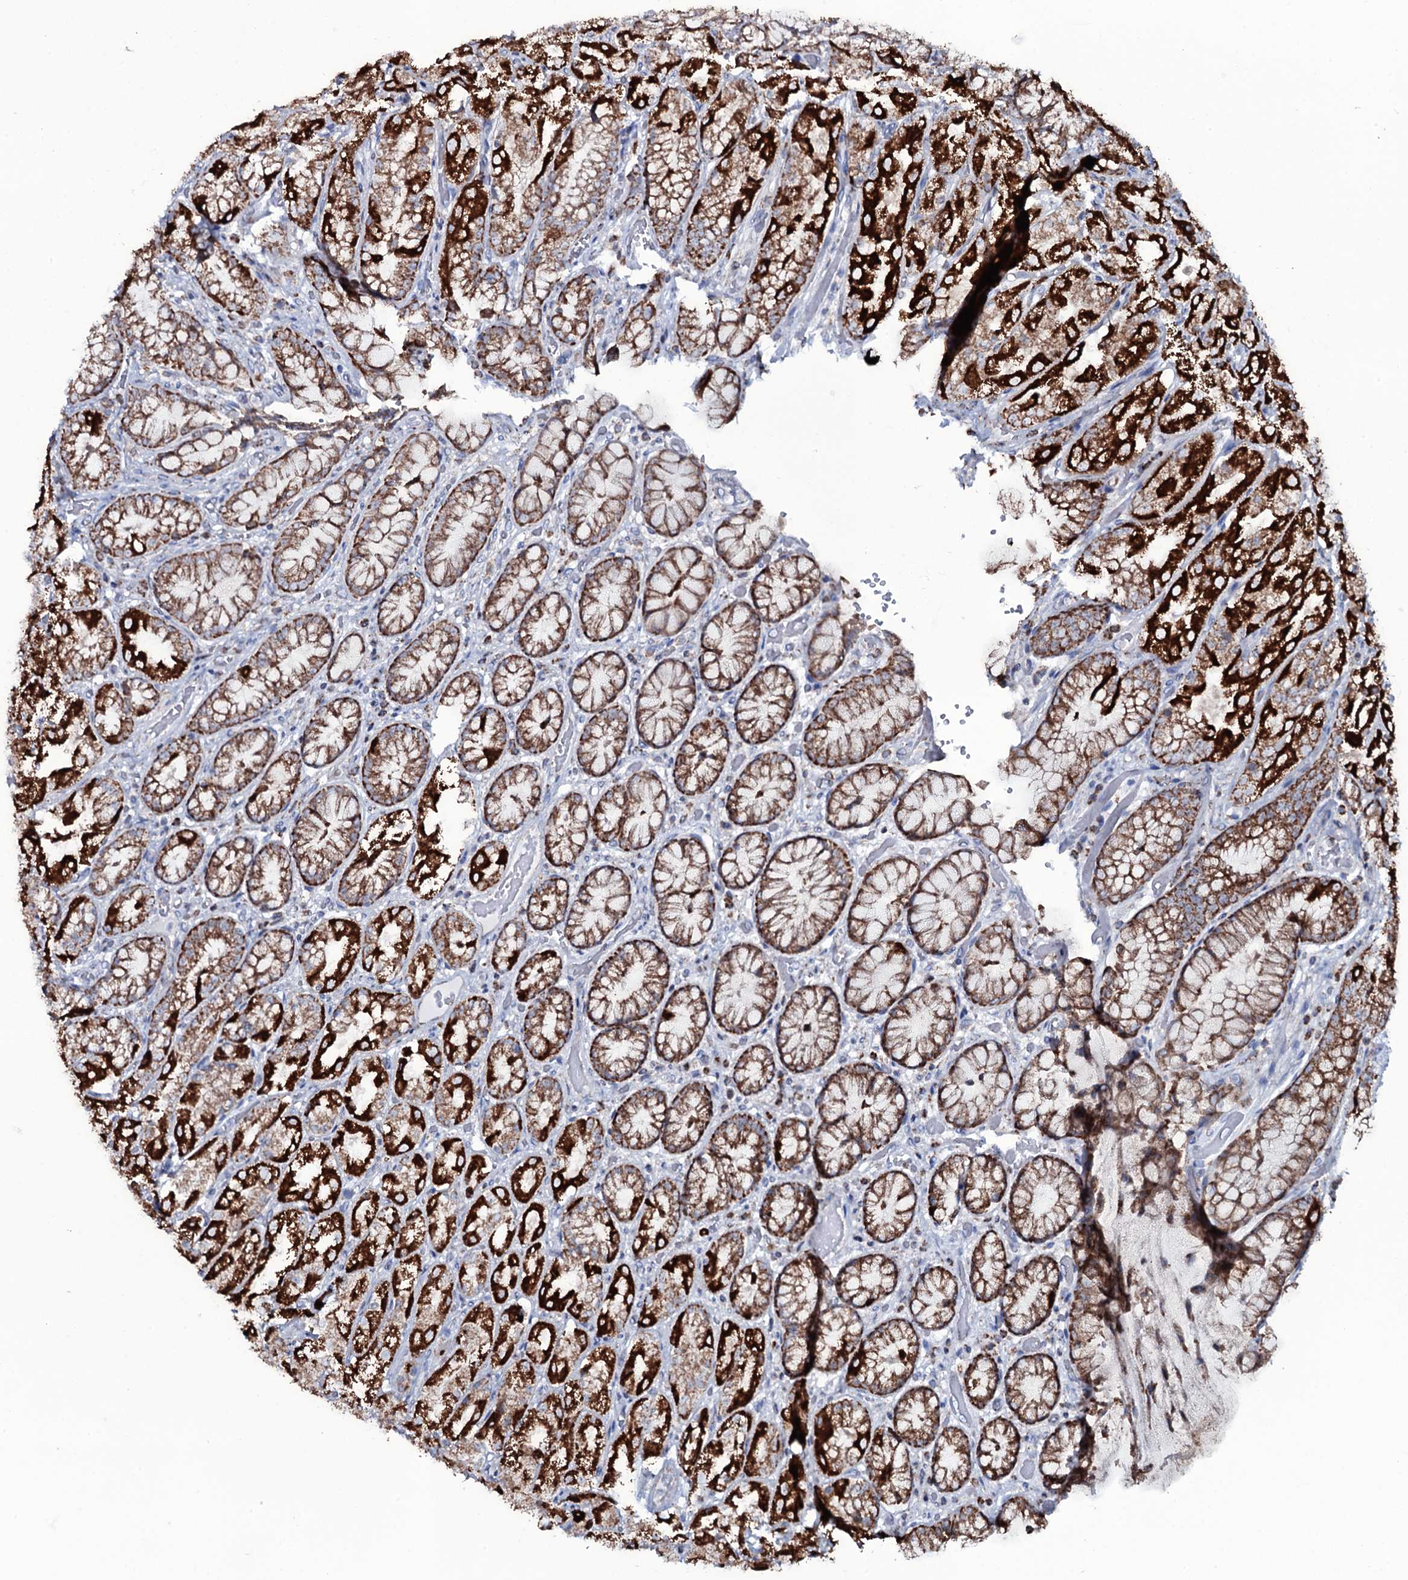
{"staining": {"intensity": "strong", "quantity": ">75%", "location": "cytoplasmic/membranous"}, "tissue": "stomach", "cell_type": "Glandular cells", "image_type": "normal", "snomed": [{"axis": "morphology", "description": "Normal tissue, NOS"}, {"axis": "topography", "description": "Stomach, upper"}], "caption": "Protein expression by immunohistochemistry (IHC) reveals strong cytoplasmic/membranous staining in about >75% of glandular cells in unremarkable stomach.", "gene": "MRPS35", "patient": {"sex": "male", "age": 72}}